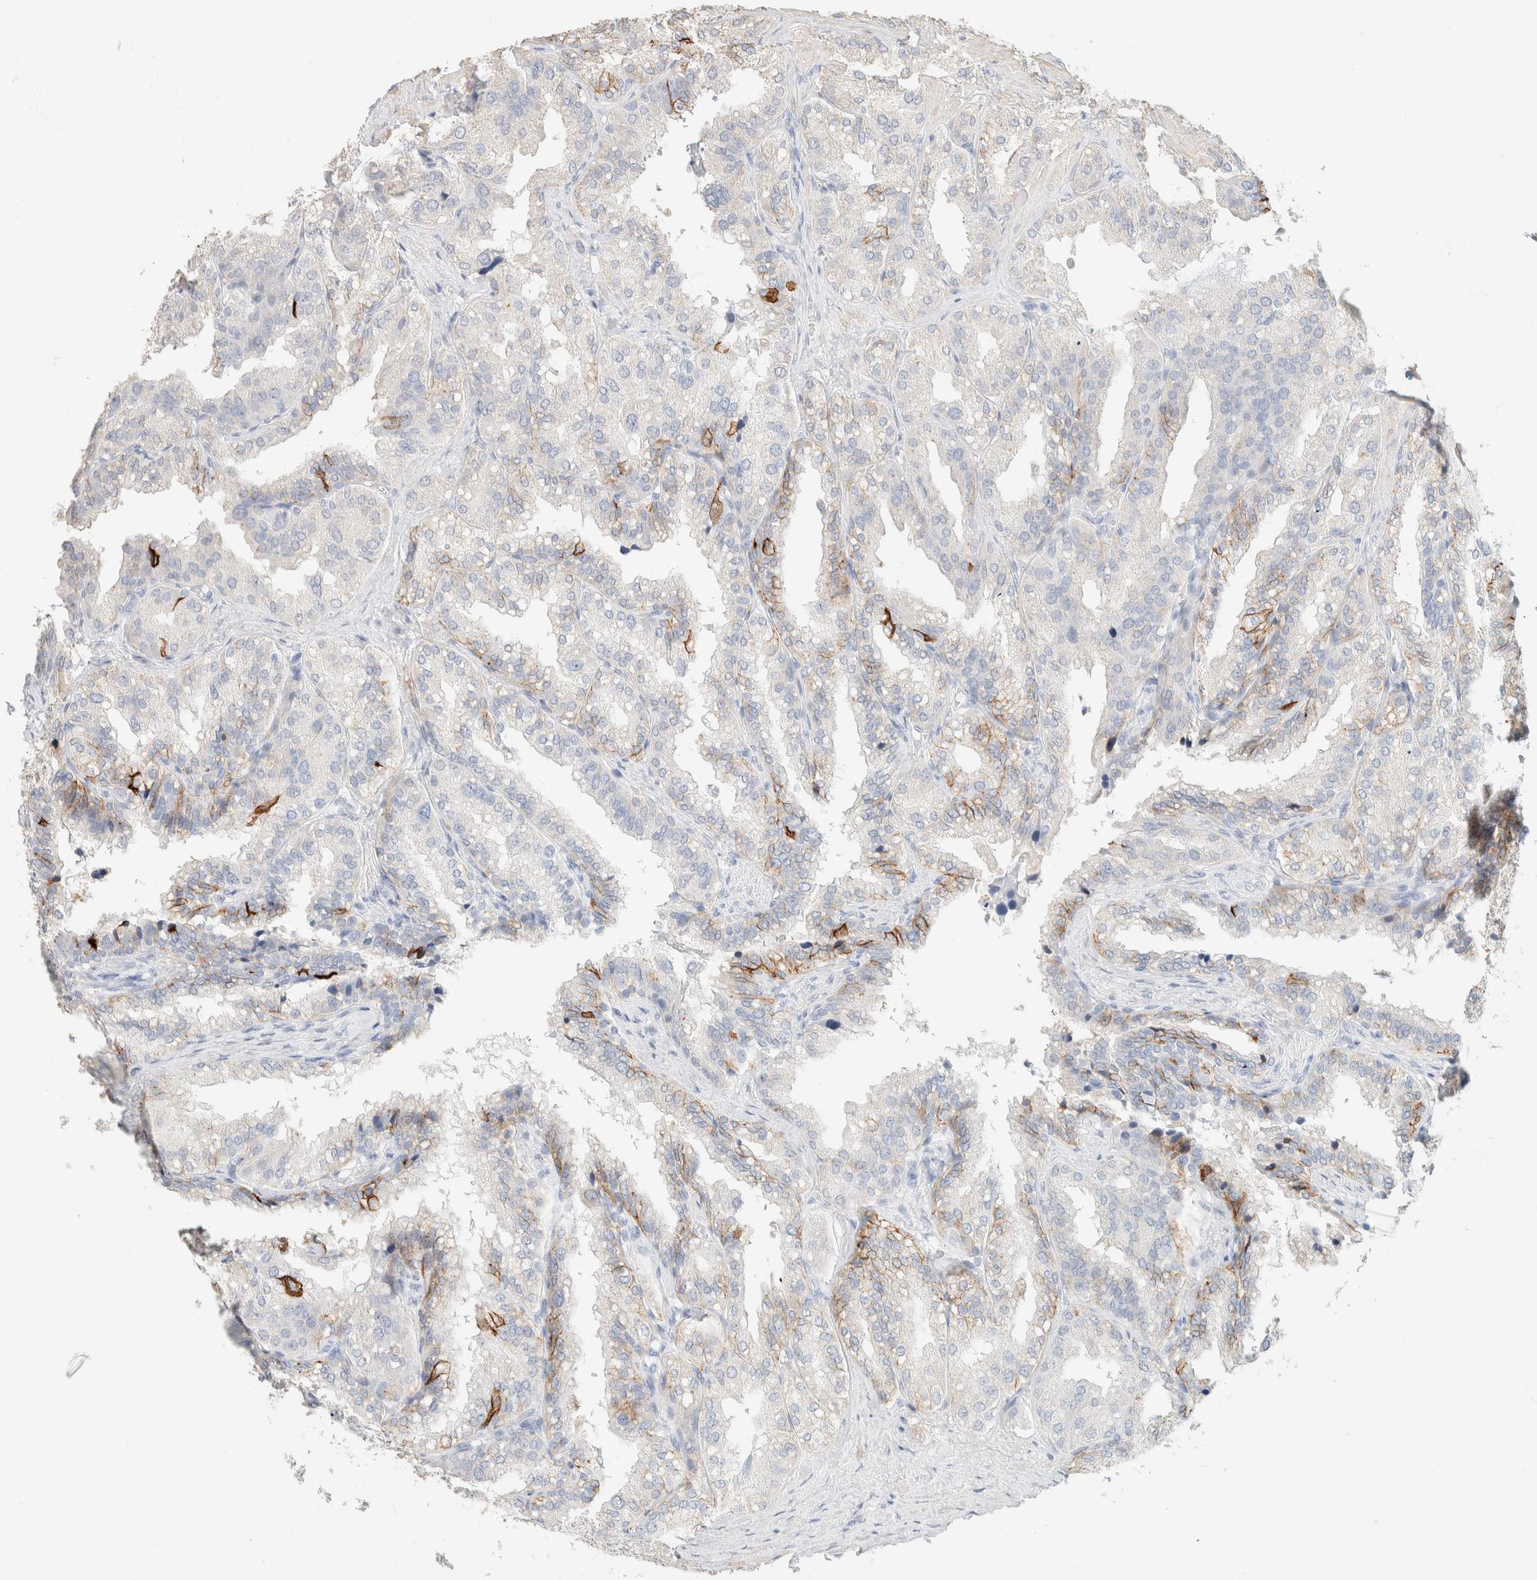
{"staining": {"intensity": "moderate", "quantity": "<25%", "location": "cytoplasmic/membranous"}, "tissue": "seminal vesicle", "cell_type": "Glandular cells", "image_type": "normal", "snomed": [{"axis": "morphology", "description": "Normal tissue, NOS"}, {"axis": "topography", "description": "Prostate"}, {"axis": "topography", "description": "Seminal veicle"}], "caption": "Immunohistochemistry micrograph of normal seminal vesicle stained for a protein (brown), which shows low levels of moderate cytoplasmic/membranous positivity in approximately <25% of glandular cells.", "gene": "CA12", "patient": {"sex": "male", "age": 51}}